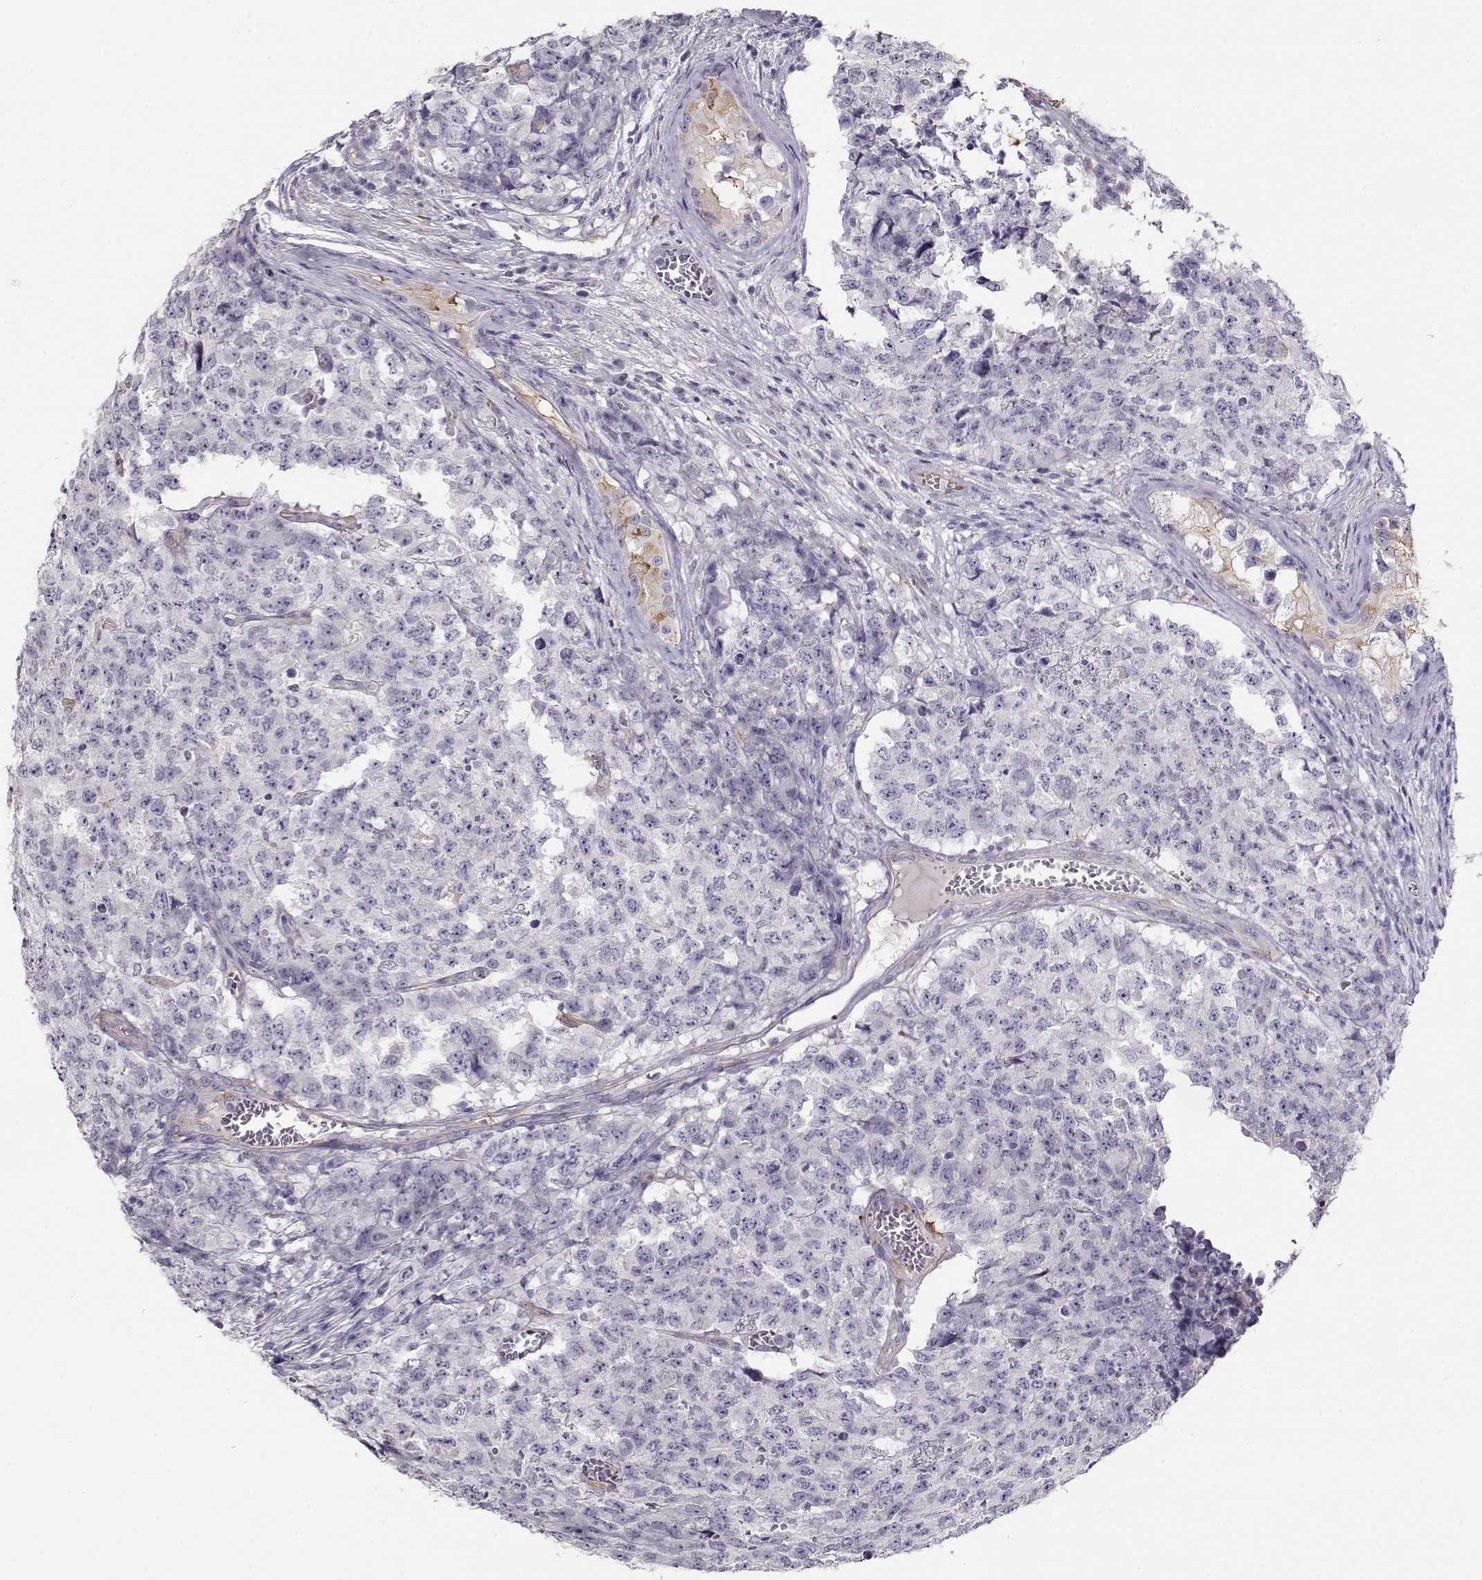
{"staining": {"intensity": "negative", "quantity": "none", "location": "none"}, "tissue": "testis cancer", "cell_type": "Tumor cells", "image_type": "cancer", "snomed": [{"axis": "morphology", "description": "Carcinoma, Embryonal, NOS"}, {"axis": "topography", "description": "Testis"}], "caption": "Immunohistochemistry (IHC) micrograph of neoplastic tissue: human testis embryonal carcinoma stained with DAB displays no significant protein expression in tumor cells.", "gene": "RBM44", "patient": {"sex": "male", "age": 23}}